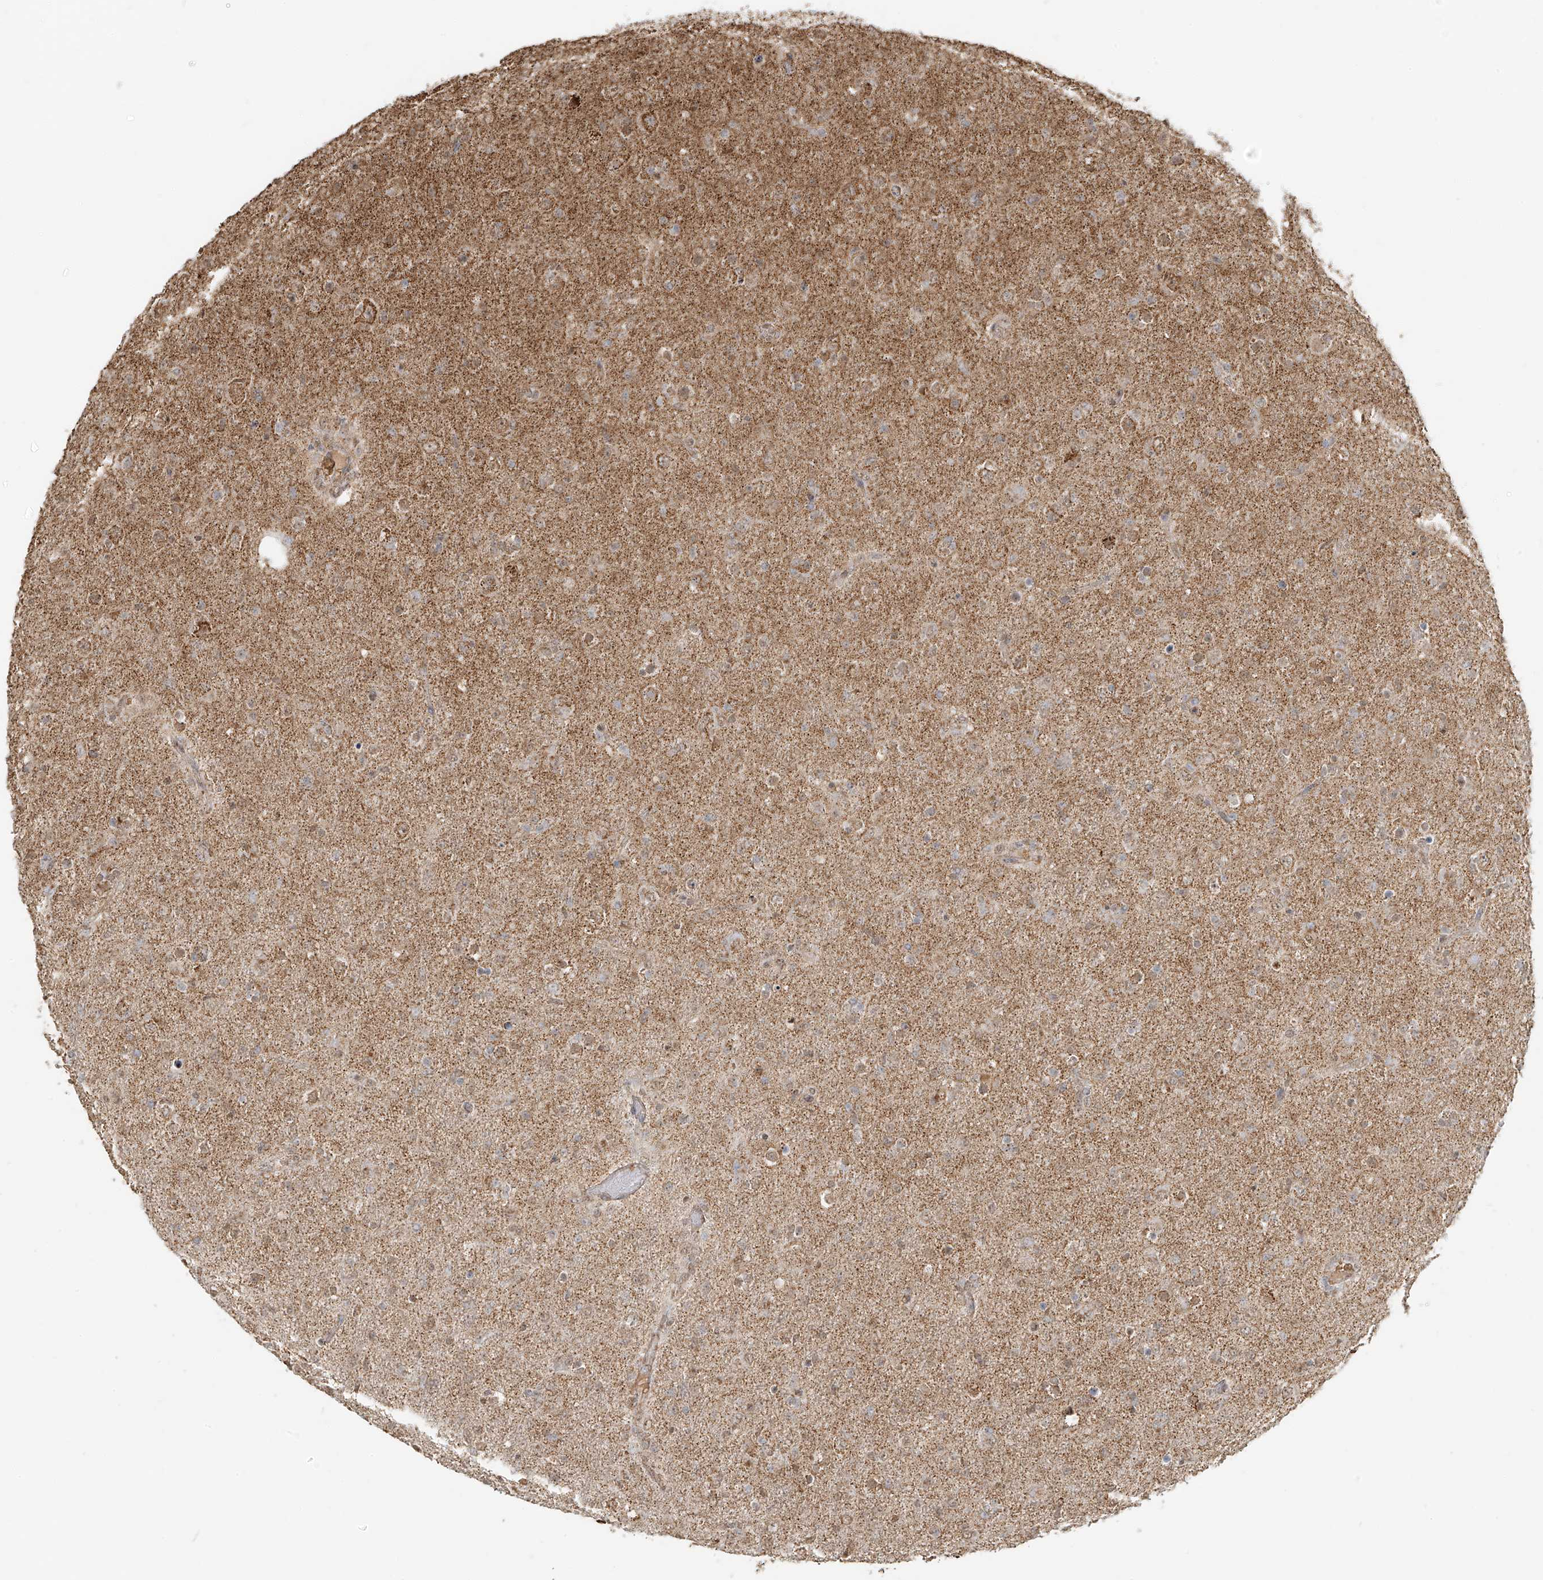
{"staining": {"intensity": "moderate", "quantity": ">75%", "location": "cytoplasmic/membranous"}, "tissue": "glioma", "cell_type": "Tumor cells", "image_type": "cancer", "snomed": [{"axis": "morphology", "description": "Glioma, malignant, Low grade"}, {"axis": "topography", "description": "Brain"}], "caption": "The histopathology image displays immunohistochemical staining of malignant glioma (low-grade). There is moderate cytoplasmic/membranous staining is seen in about >75% of tumor cells.", "gene": "MIPEP", "patient": {"sex": "male", "age": 65}}